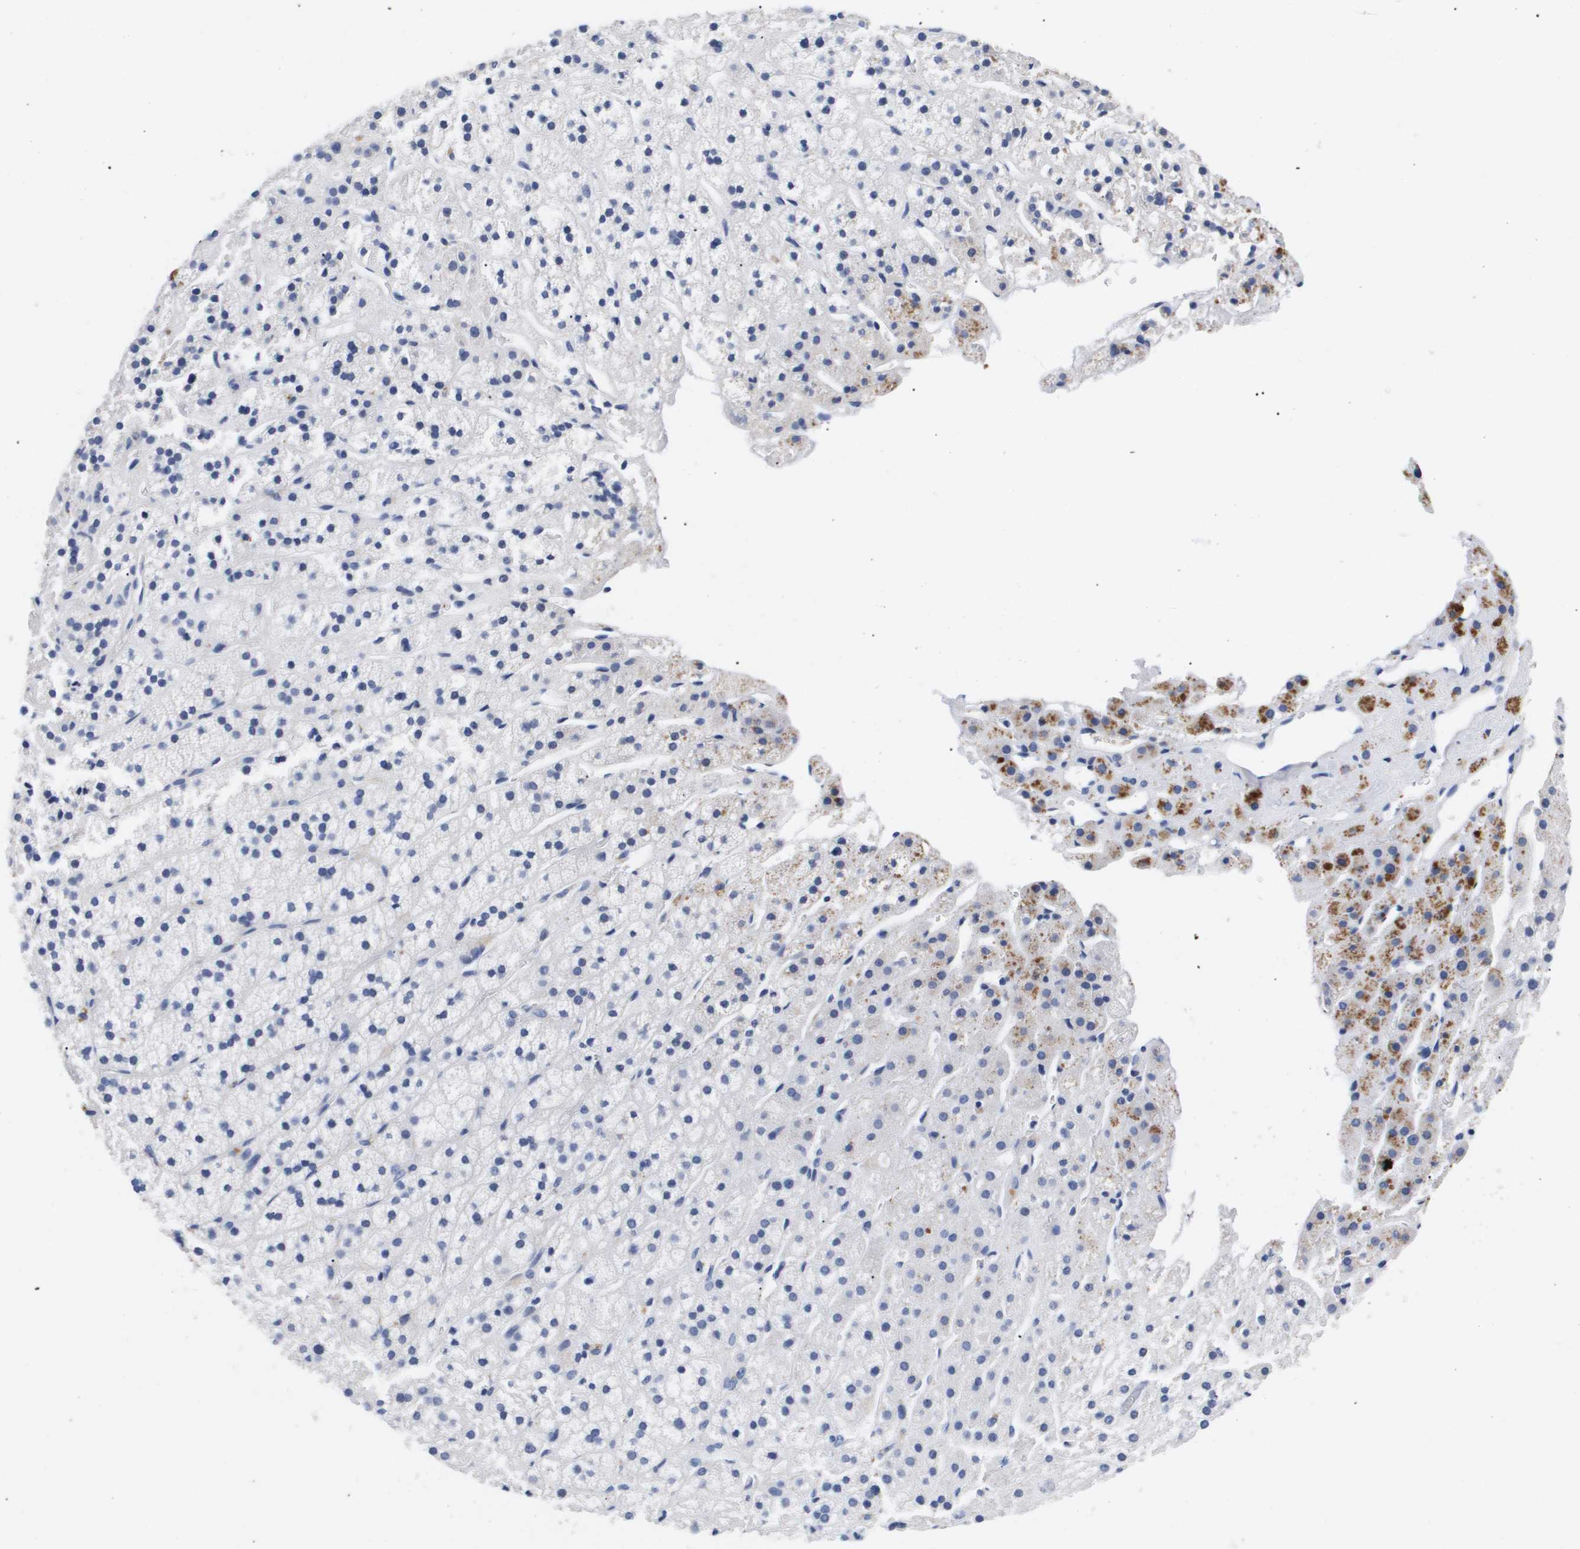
{"staining": {"intensity": "moderate", "quantity": "<25%", "location": "cytoplasmic/membranous"}, "tissue": "adrenal gland", "cell_type": "Glandular cells", "image_type": "normal", "snomed": [{"axis": "morphology", "description": "Normal tissue, NOS"}, {"axis": "topography", "description": "Adrenal gland"}], "caption": "Protein expression by immunohistochemistry exhibits moderate cytoplasmic/membranous staining in about <25% of glandular cells in unremarkable adrenal gland. (Brightfield microscopy of DAB IHC at high magnification).", "gene": "ATP6V0A4", "patient": {"sex": "male", "age": 56}}